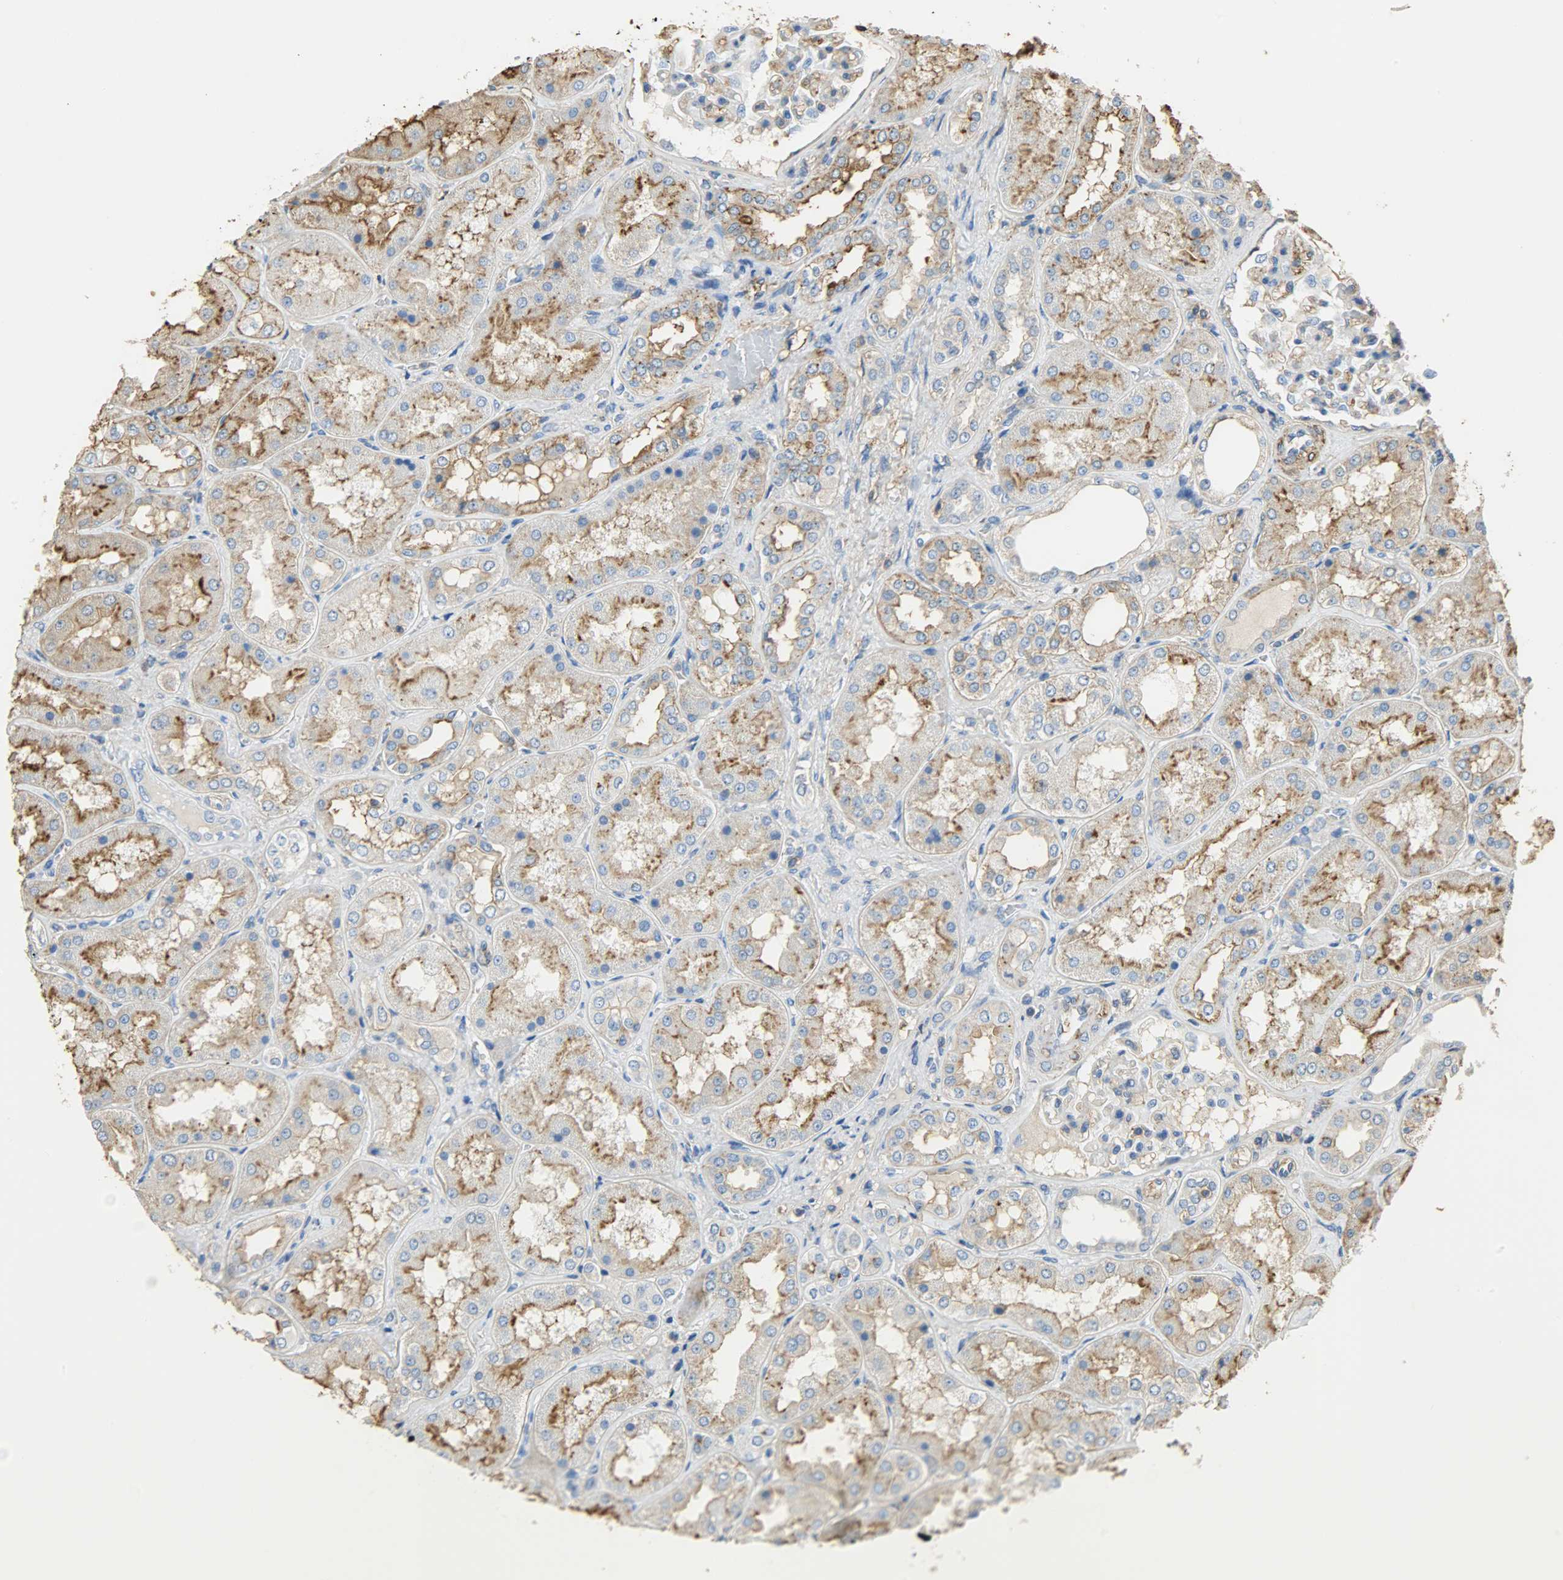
{"staining": {"intensity": "moderate", "quantity": "<25%", "location": "cytoplasmic/membranous"}, "tissue": "kidney", "cell_type": "Cells in glomeruli", "image_type": "normal", "snomed": [{"axis": "morphology", "description": "Normal tissue, NOS"}, {"axis": "topography", "description": "Kidney"}], "caption": "Kidney was stained to show a protein in brown. There is low levels of moderate cytoplasmic/membranous positivity in about <25% of cells in glomeruli. (brown staining indicates protein expression, while blue staining denotes nuclei).", "gene": "ANXA6", "patient": {"sex": "female", "age": 56}}